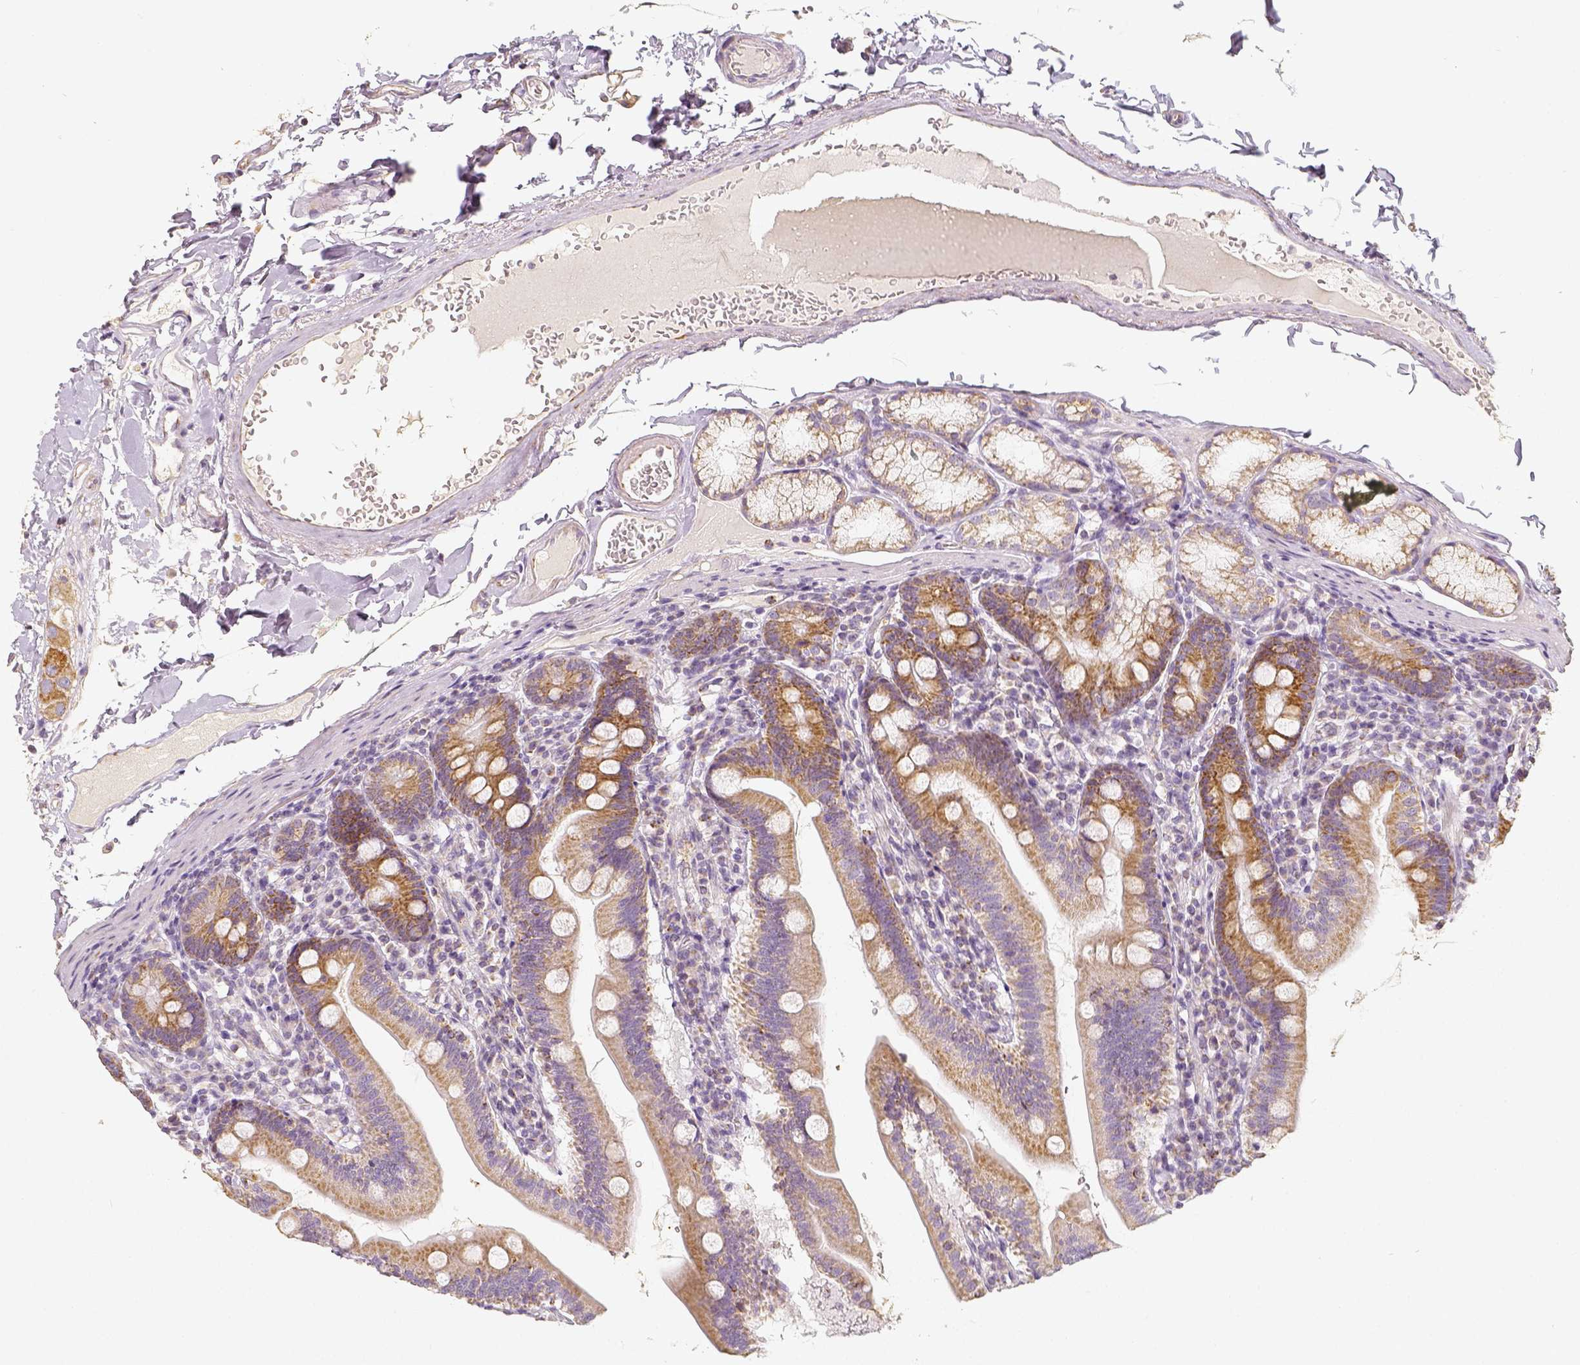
{"staining": {"intensity": "moderate", "quantity": ">75%", "location": "cytoplasmic/membranous"}, "tissue": "duodenum", "cell_type": "Glandular cells", "image_type": "normal", "snomed": [{"axis": "morphology", "description": "Normal tissue, NOS"}, {"axis": "topography", "description": "Duodenum"}], "caption": "IHC of normal human duodenum reveals medium levels of moderate cytoplasmic/membranous expression in approximately >75% of glandular cells.", "gene": "PGAM5", "patient": {"sex": "female", "age": 67}}